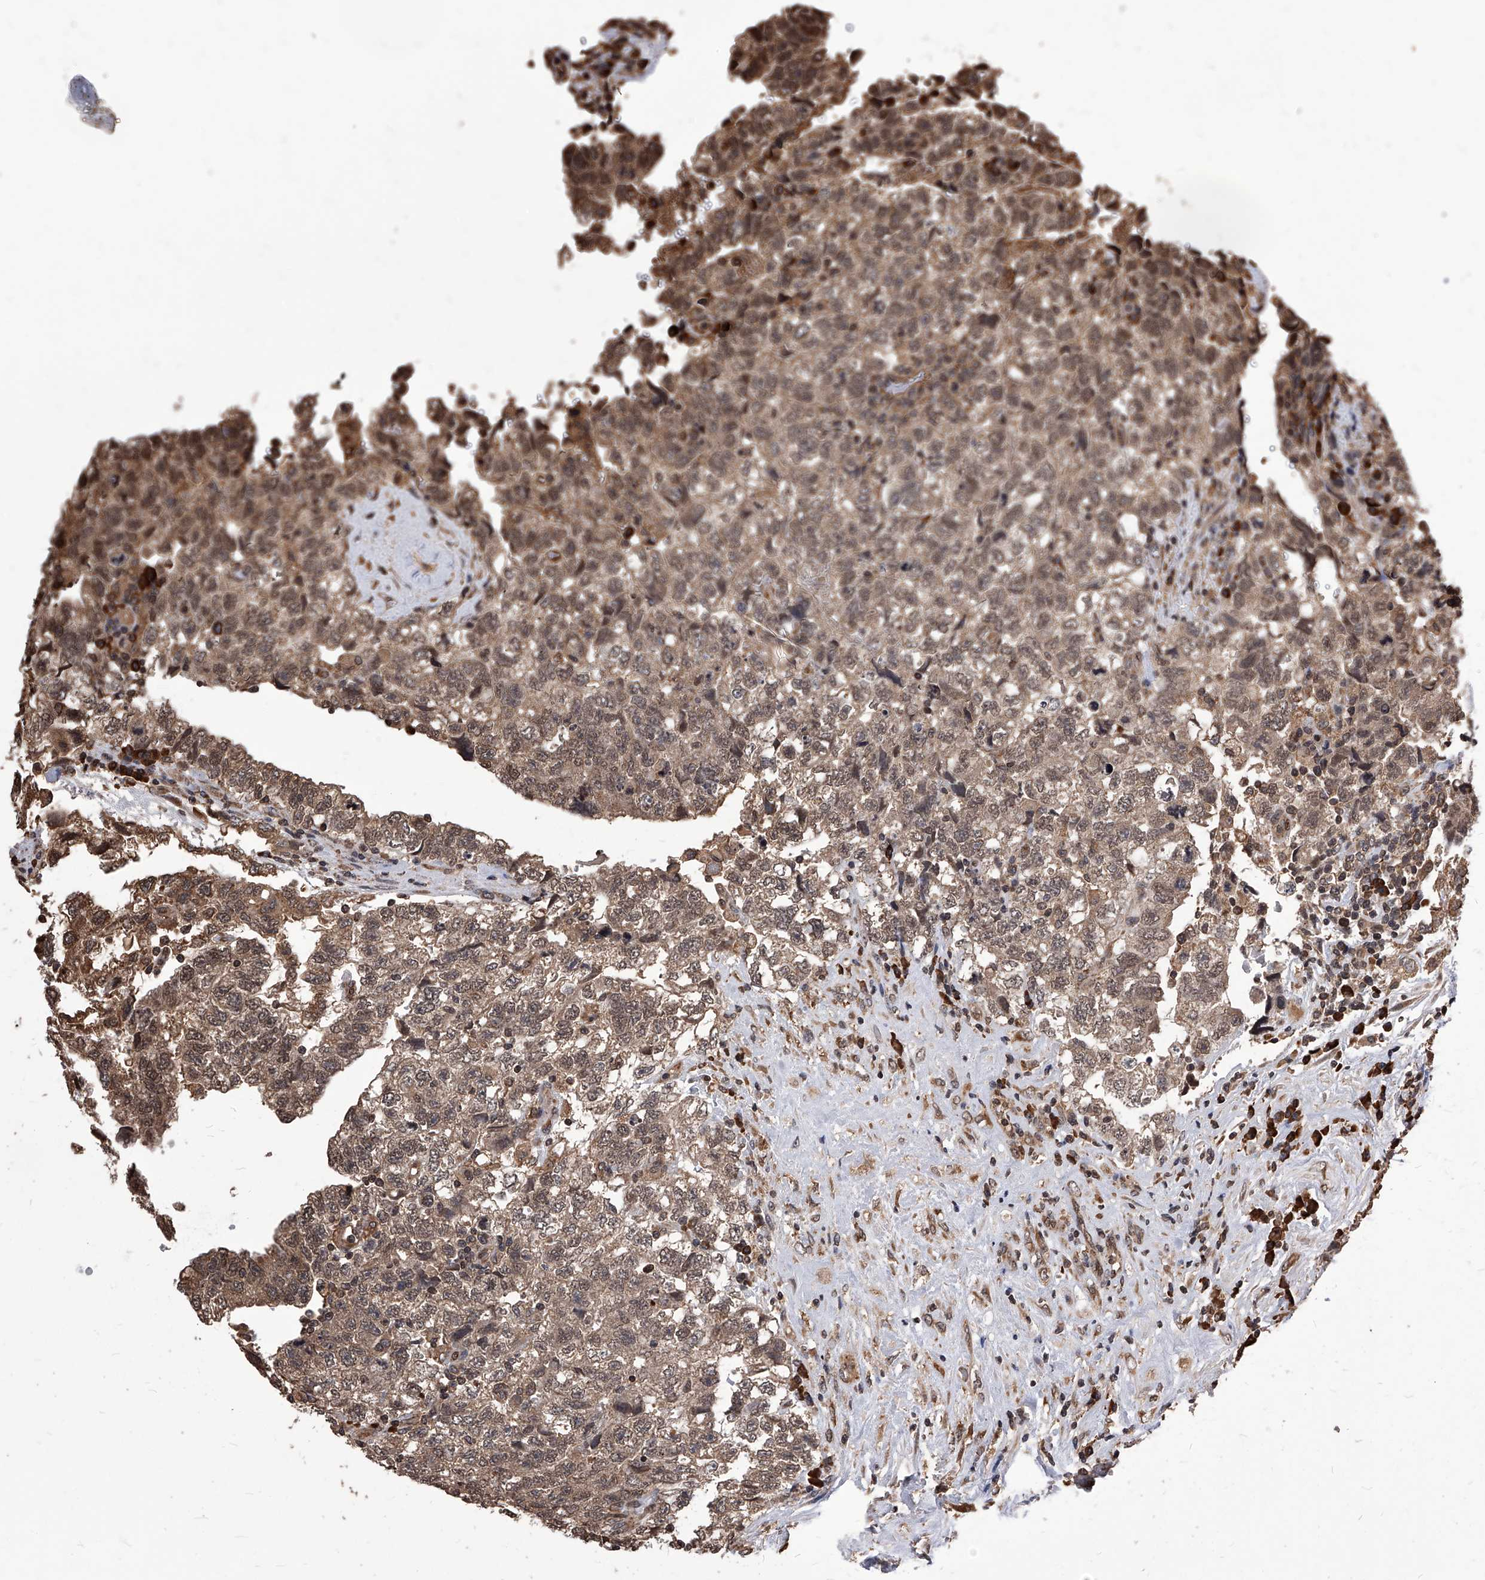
{"staining": {"intensity": "moderate", "quantity": ">75%", "location": "cytoplasmic/membranous,nuclear"}, "tissue": "testis cancer", "cell_type": "Tumor cells", "image_type": "cancer", "snomed": [{"axis": "morphology", "description": "Carcinoma, Embryonal, NOS"}, {"axis": "topography", "description": "Testis"}], "caption": "Embryonal carcinoma (testis) stained with a brown dye exhibits moderate cytoplasmic/membranous and nuclear positive expression in about >75% of tumor cells.", "gene": "ID1", "patient": {"sex": "male", "age": 36}}